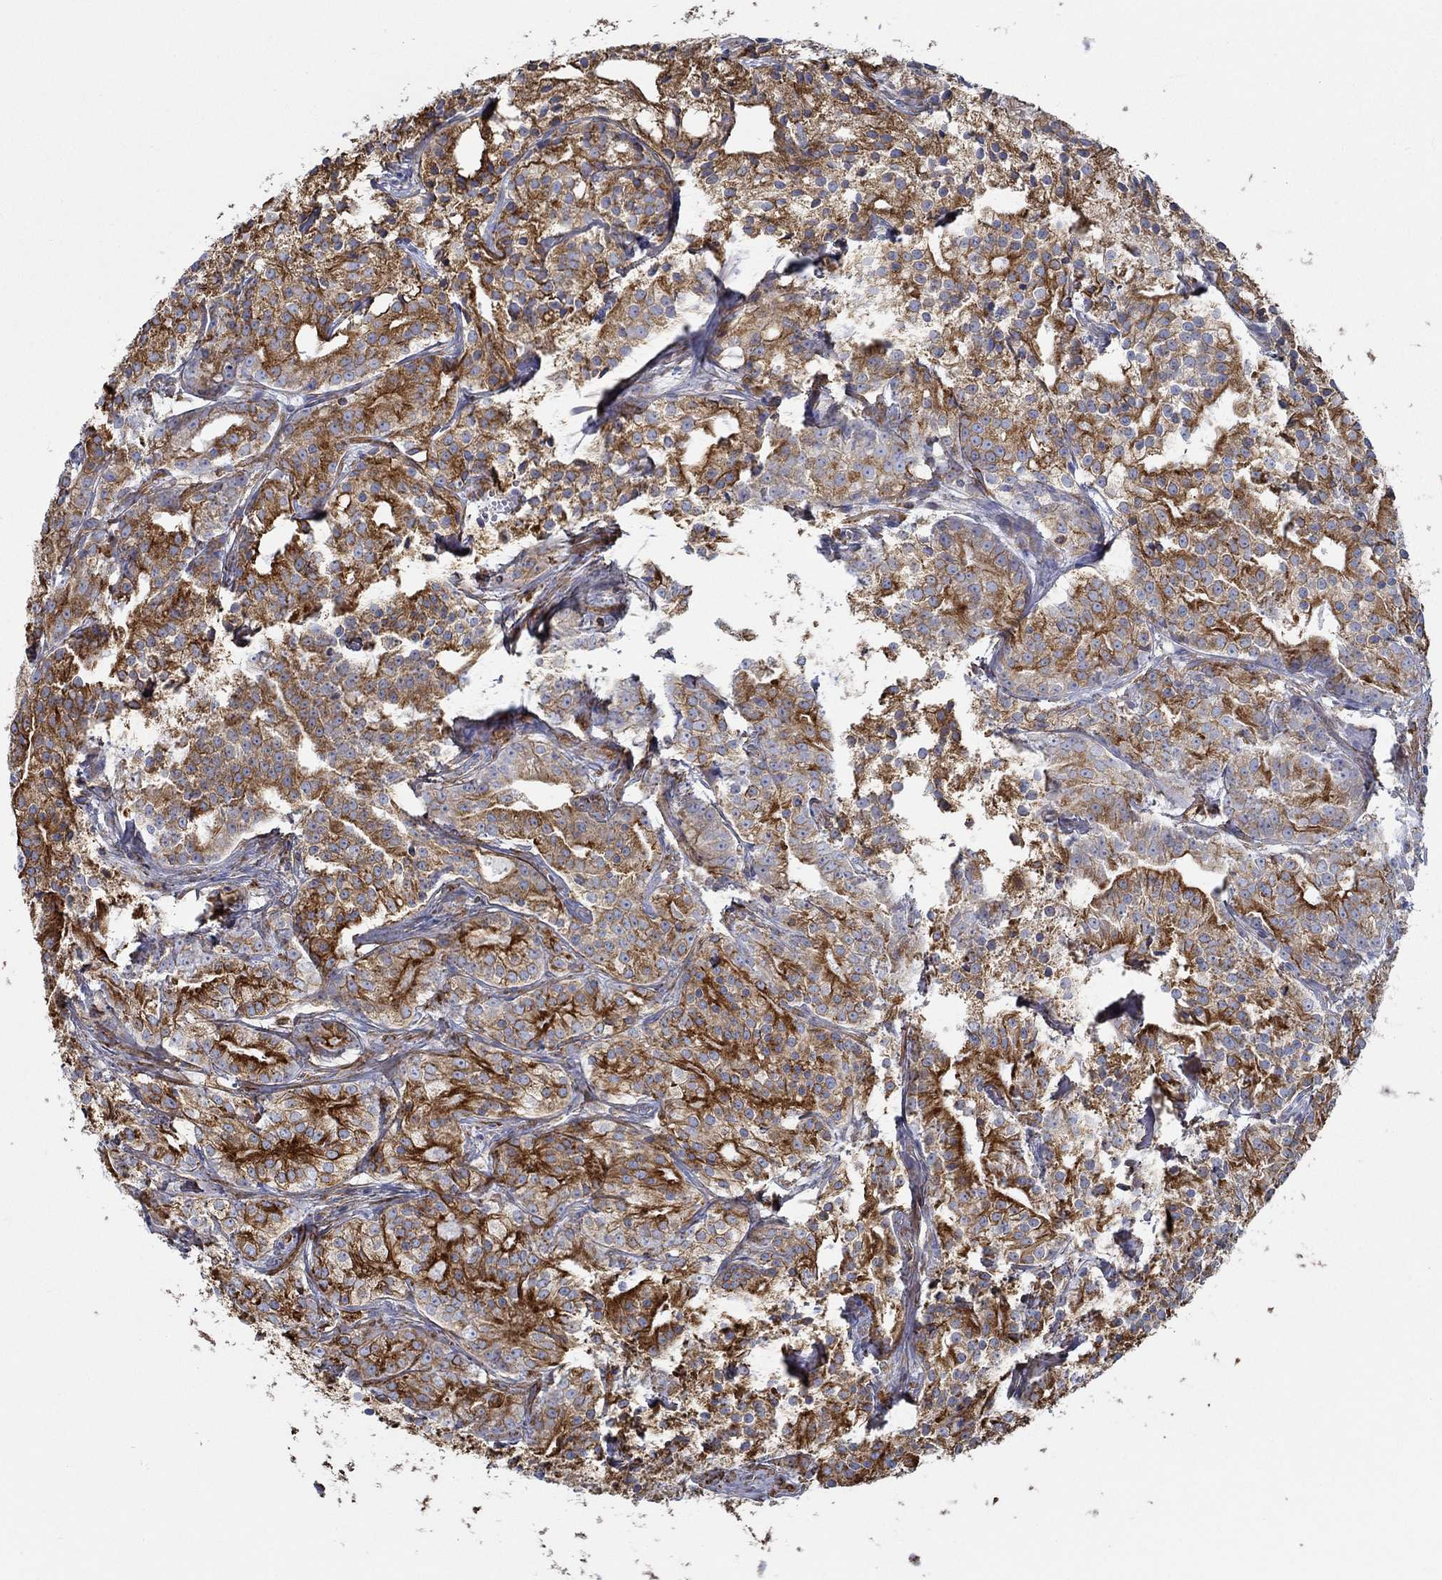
{"staining": {"intensity": "strong", "quantity": "25%-75%", "location": "cytoplasmic/membranous"}, "tissue": "prostate cancer", "cell_type": "Tumor cells", "image_type": "cancer", "snomed": [{"axis": "morphology", "description": "Adenocarcinoma, Medium grade"}, {"axis": "topography", "description": "Prostate"}], "caption": "A photomicrograph of prostate cancer (adenocarcinoma (medium-grade)) stained for a protein displays strong cytoplasmic/membranous brown staining in tumor cells.", "gene": "STC2", "patient": {"sex": "male", "age": 74}}